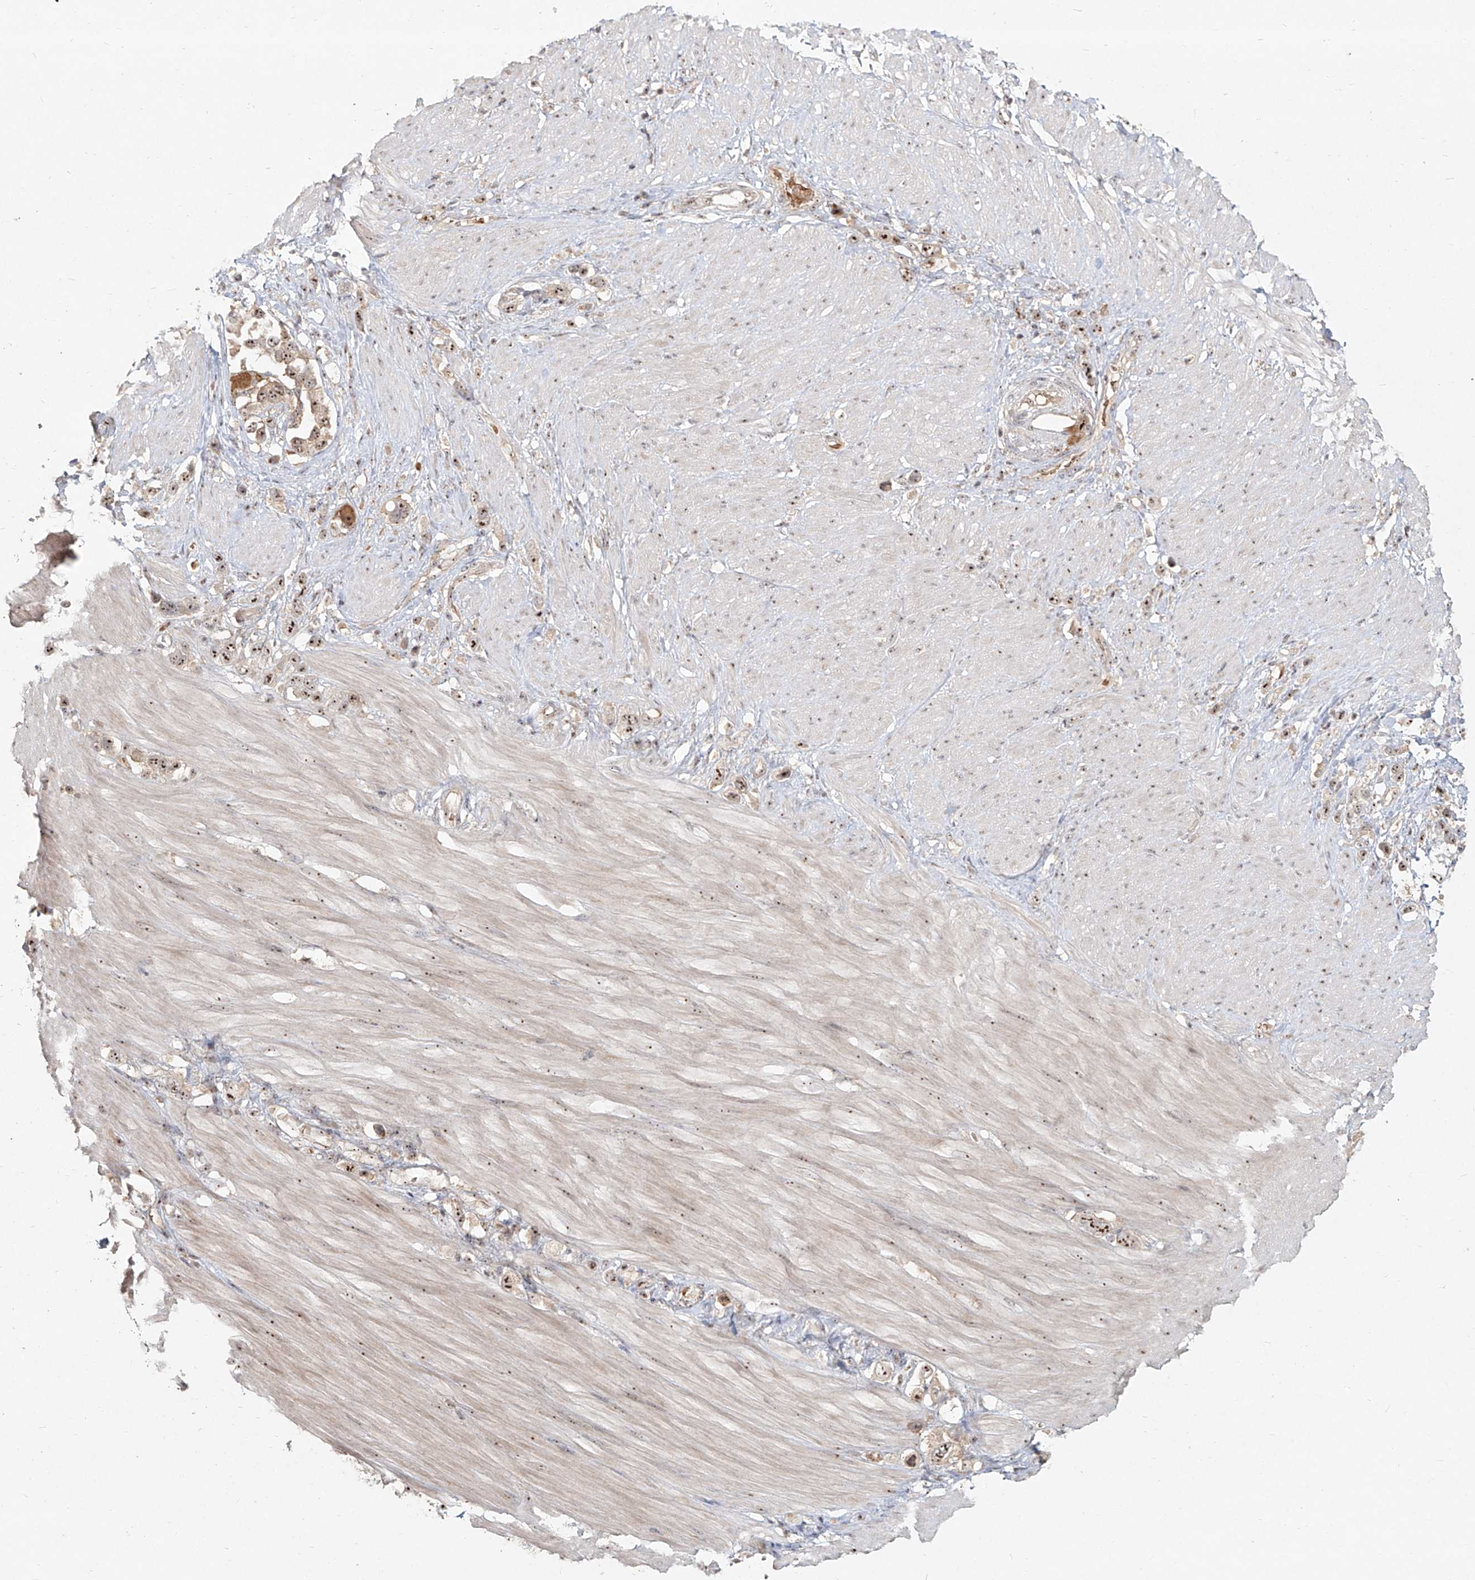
{"staining": {"intensity": "moderate", "quantity": ">75%", "location": "nuclear"}, "tissue": "stomach cancer", "cell_type": "Tumor cells", "image_type": "cancer", "snomed": [{"axis": "morphology", "description": "Adenocarcinoma, NOS"}, {"axis": "topography", "description": "Stomach"}], "caption": "A medium amount of moderate nuclear staining is seen in approximately >75% of tumor cells in stomach cancer (adenocarcinoma) tissue. (DAB IHC with brightfield microscopy, high magnification).", "gene": "BYSL", "patient": {"sex": "female", "age": 65}}